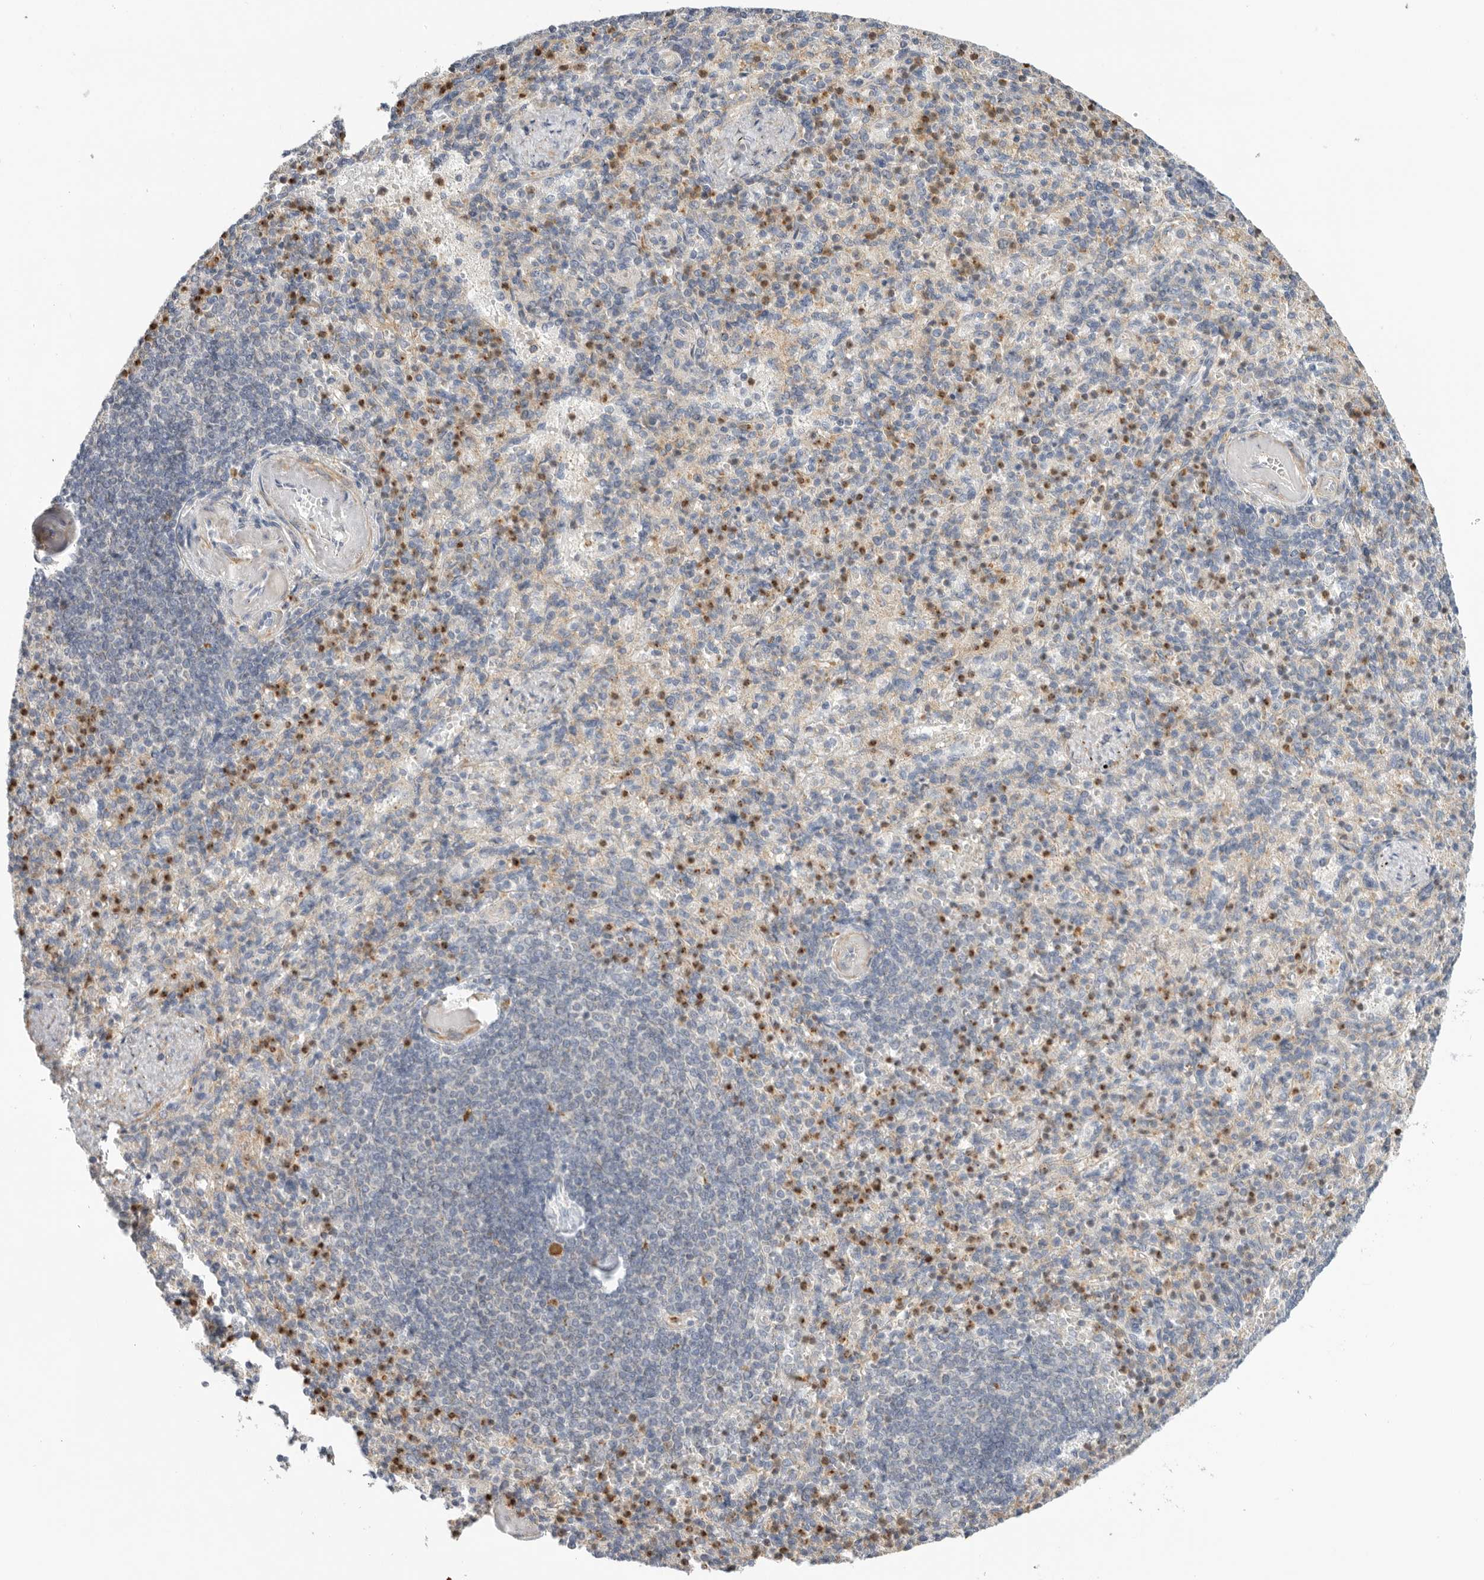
{"staining": {"intensity": "moderate", "quantity": "25%-75%", "location": "cytoplasmic/membranous"}, "tissue": "spleen", "cell_type": "Cells in red pulp", "image_type": "normal", "snomed": [{"axis": "morphology", "description": "Normal tissue, NOS"}, {"axis": "topography", "description": "Spleen"}], "caption": "Moderate cytoplasmic/membranous expression is seen in about 25%-75% of cells in red pulp in unremarkable spleen. (Stains: DAB in brown, nuclei in blue, Microscopy: brightfield microscopy at high magnification).", "gene": "GNE", "patient": {"sex": "female", "age": 74}}